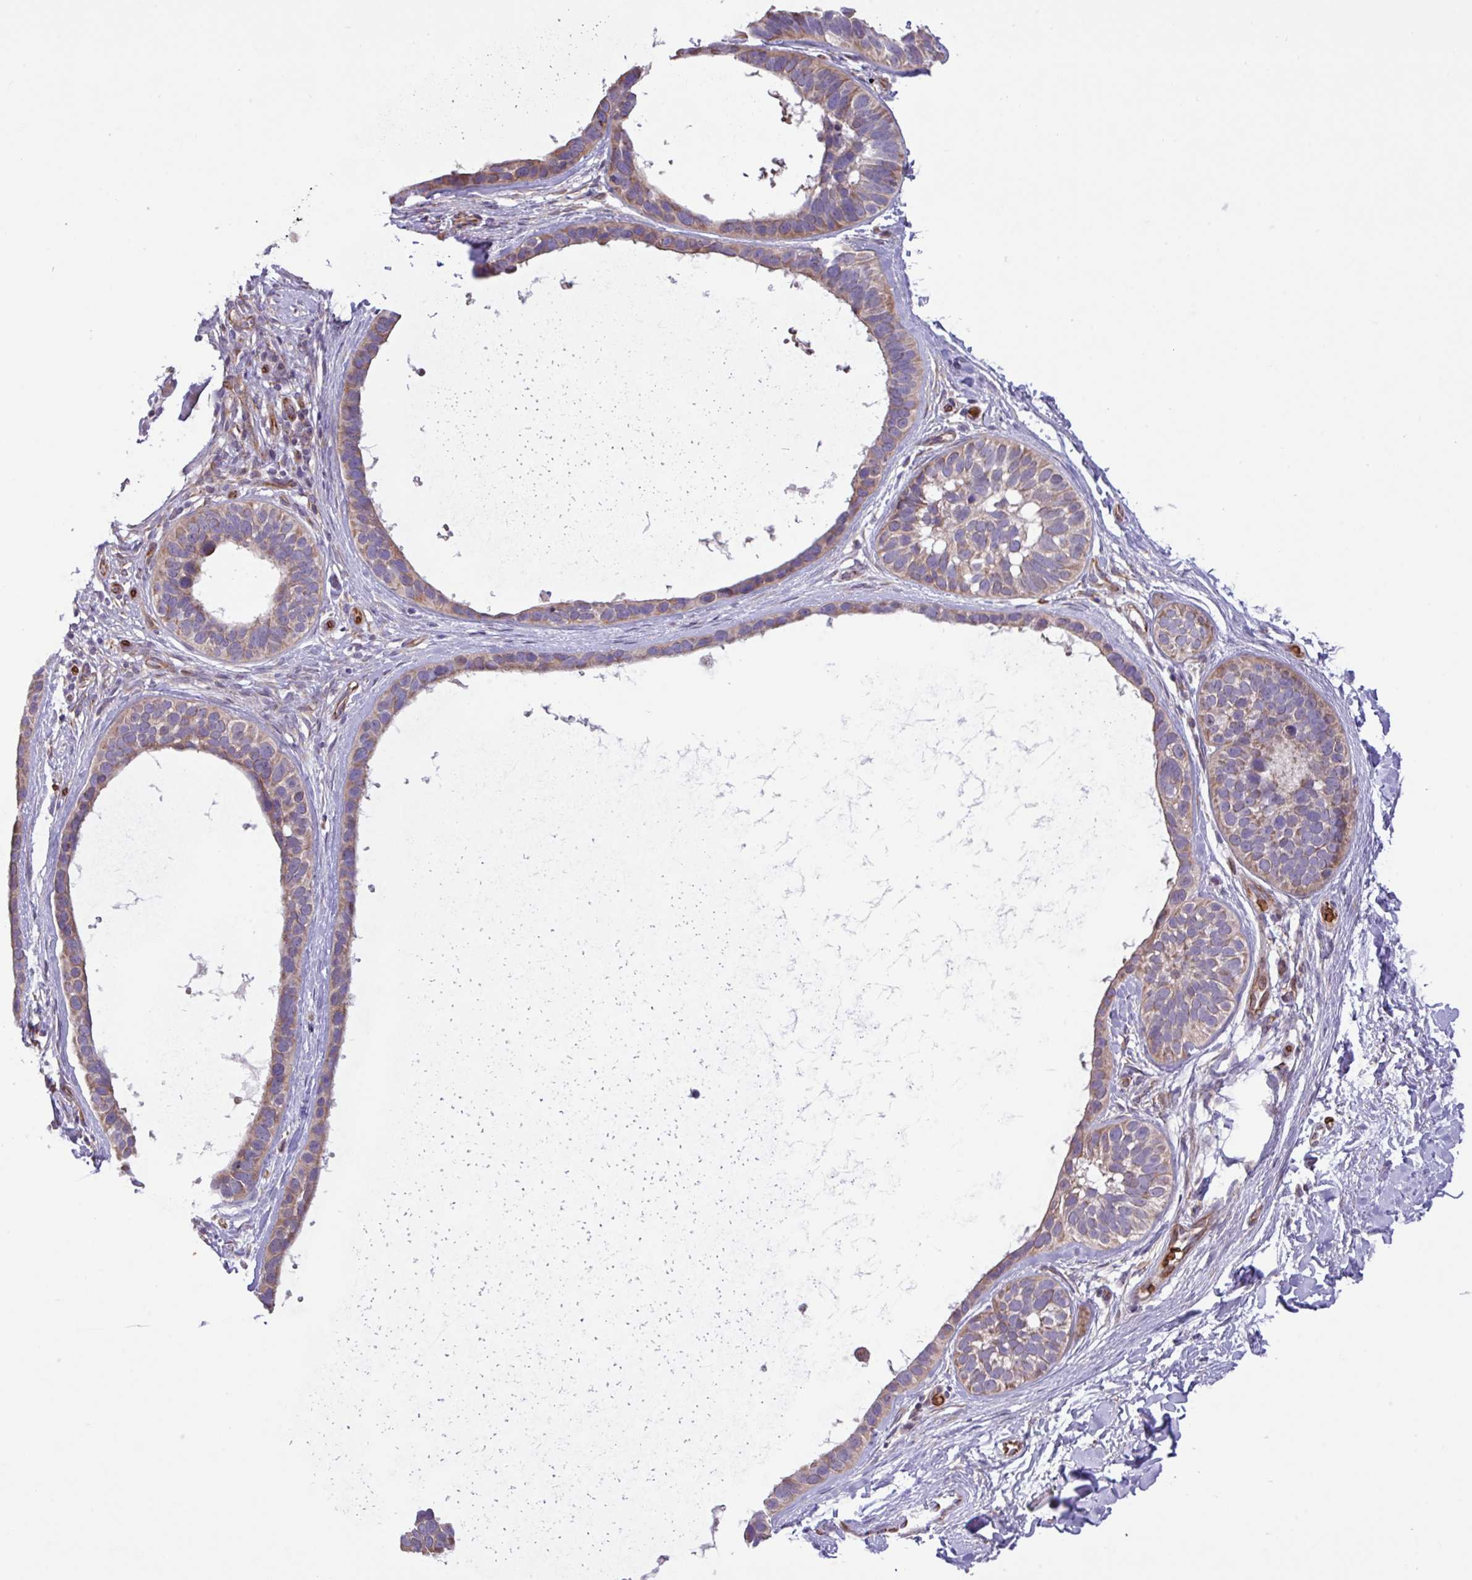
{"staining": {"intensity": "weak", "quantity": ">75%", "location": "cytoplasmic/membranous"}, "tissue": "skin cancer", "cell_type": "Tumor cells", "image_type": "cancer", "snomed": [{"axis": "morphology", "description": "Basal cell carcinoma"}, {"axis": "topography", "description": "Skin"}], "caption": "Approximately >75% of tumor cells in basal cell carcinoma (skin) exhibit weak cytoplasmic/membranous protein positivity as visualized by brown immunohistochemical staining.", "gene": "RAD21L1", "patient": {"sex": "male", "age": 62}}